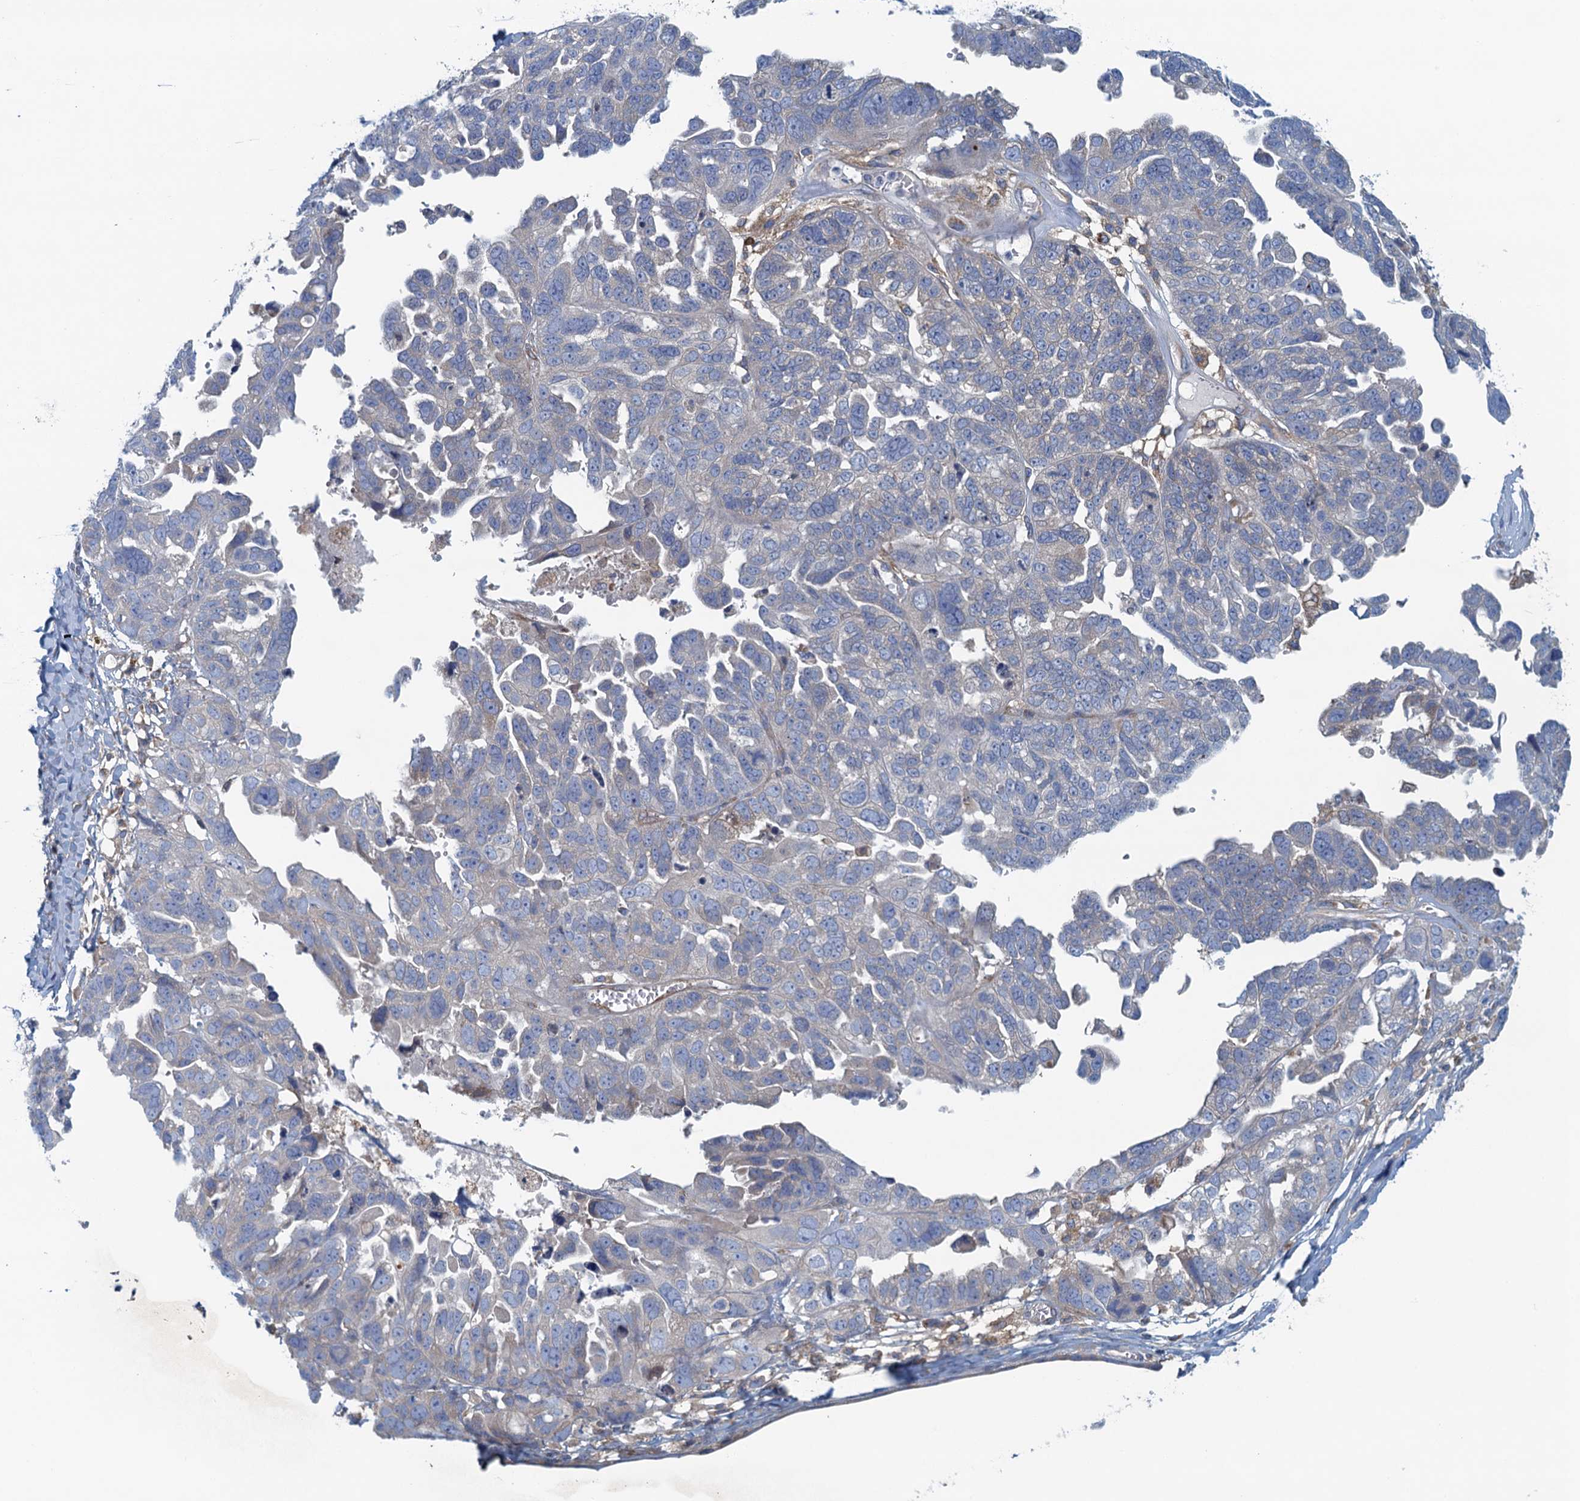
{"staining": {"intensity": "negative", "quantity": "none", "location": "none"}, "tissue": "ovarian cancer", "cell_type": "Tumor cells", "image_type": "cancer", "snomed": [{"axis": "morphology", "description": "Cystadenocarcinoma, serous, NOS"}, {"axis": "topography", "description": "Ovary"}], "caption": "DAB (3,3'-diaminobenzidine) immunohistochemical staining of human ovarian serous cystadenocarcinoma displays no significant staining in tumor cells. The staining was performed using DAB to visualize the protein expression in brown, while the nuclei were stained in blue with hematoxylin (Magnification: 20x).", "gene": "MYDGF", "patient": {"sex": "female", "age": 79}}